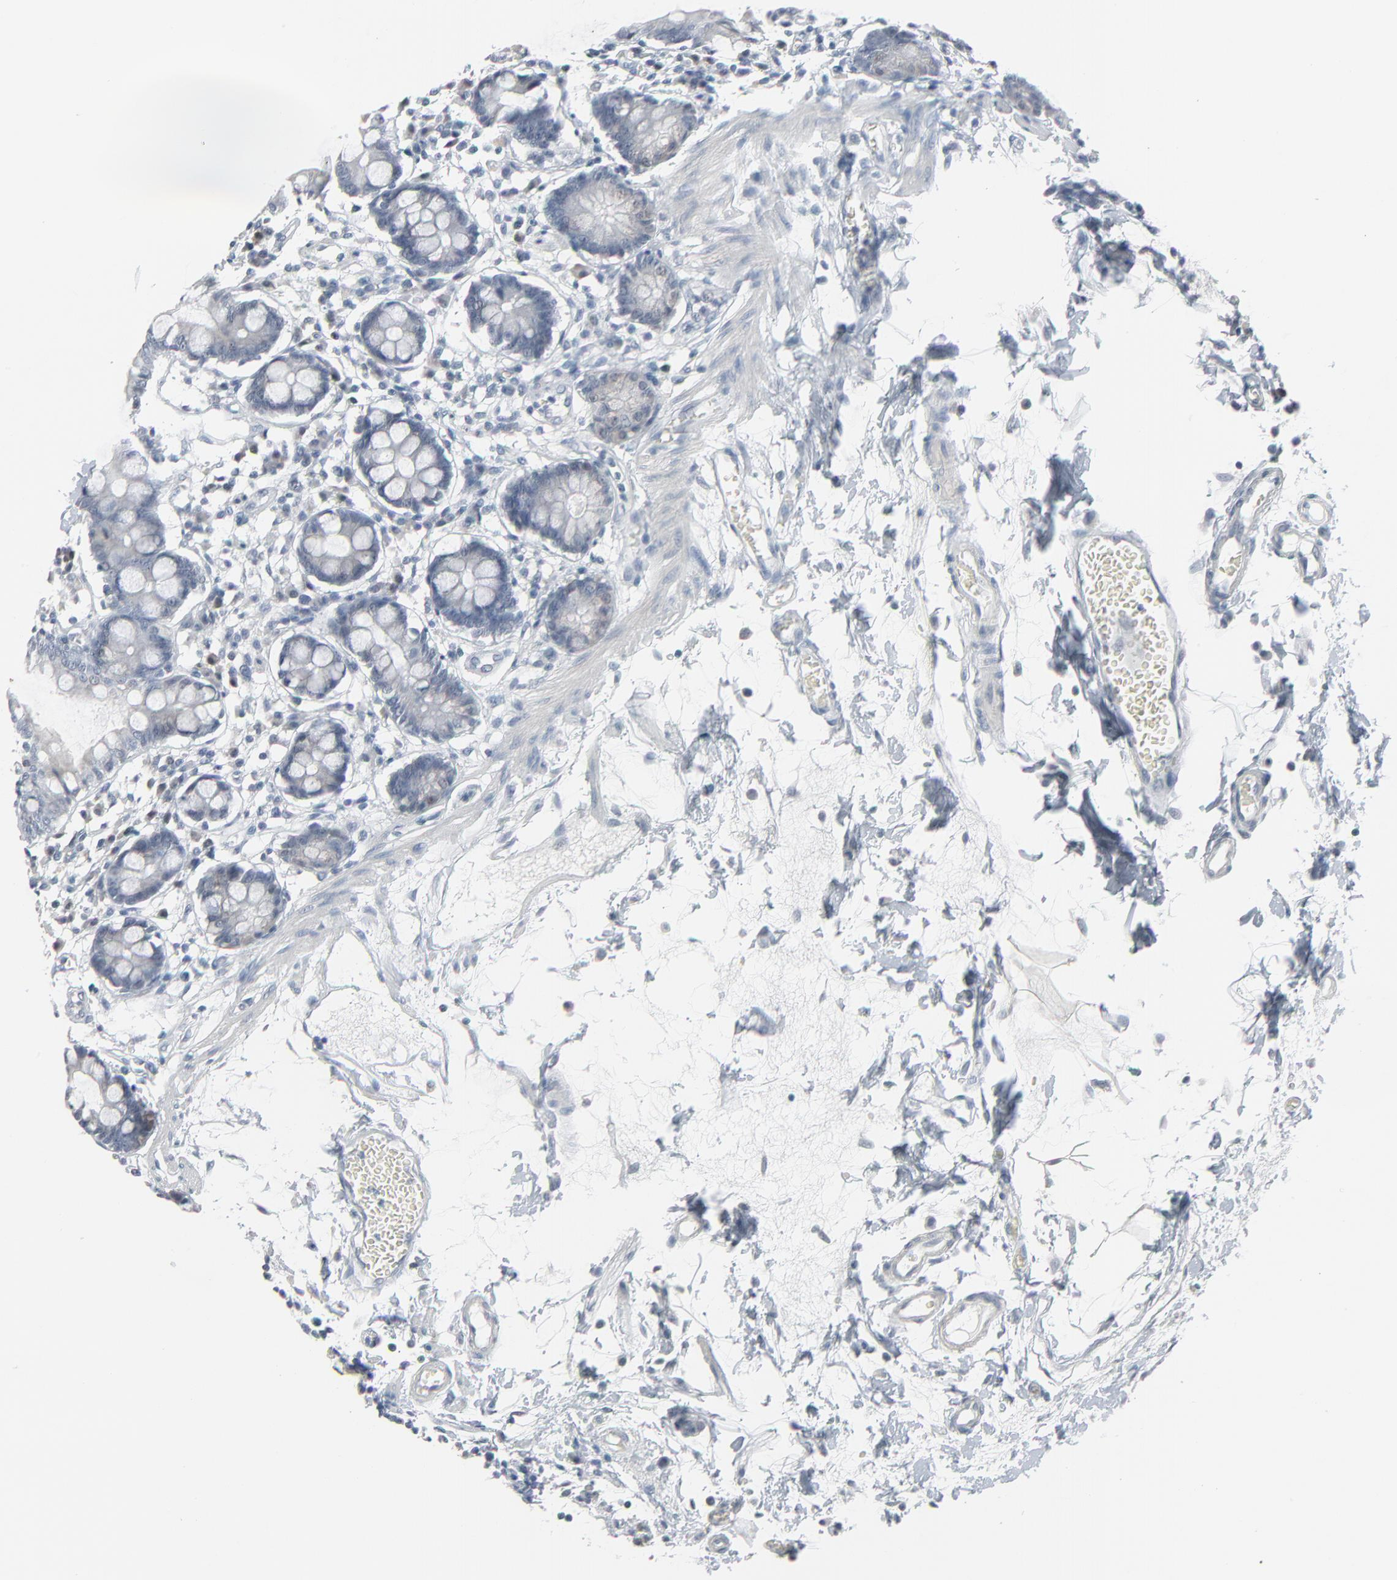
{"staining": {"intensity": "negative", "quantity": "none", "location": "none"}, "tissue": "small intestine", "cell_type": "Glandular cells", "image_type": "normal", "snomed": [{"axis": "morphology", "description": "Normal tissue, NOS"}, {"axis": "topography", "description": "Small intestine"}], "caption": "Photomicrograph shows no protein staining in glandular cells of normal small intestine.", "gene": "SAGE1", "patient": {"sex": "female", "age": 61}}